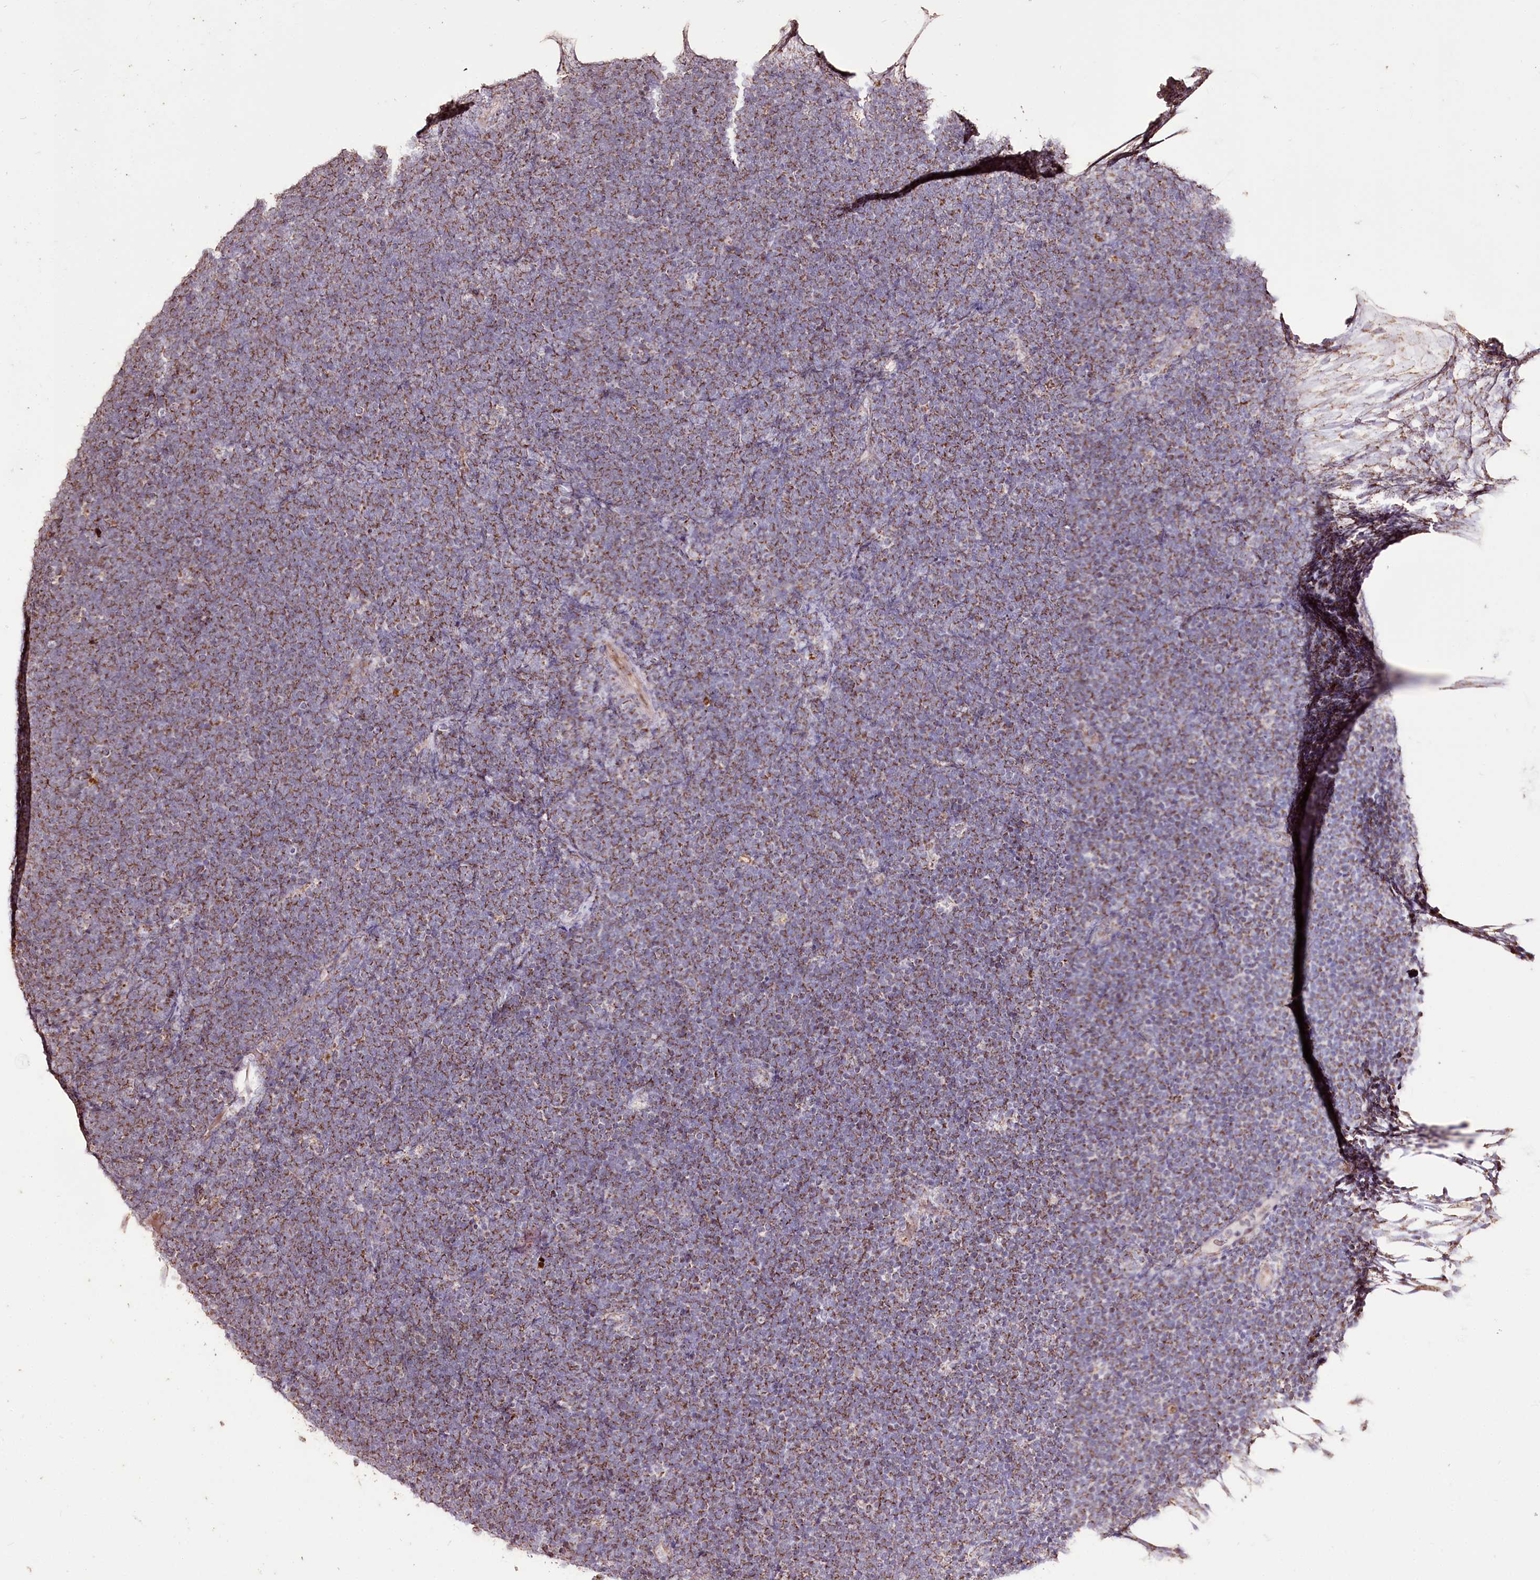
{"staining": {"intensity": "moderate", "quantity": ">75%", "location": "cytoplasmic/membranous"}, "tissue": "lymphoma", "cell_type": "Tumor cells", "image_type": "cancer", "snomed": [{"axis": "morphology", "description": "Malignant lymphoma, non-Hodgkin's type, High grade"}, {"axis": "topography", "description": "Lymph node"}], "caption": "Moderate cytoplasmic/membranous expression is present in approximately >75% of tumor cells in malignant lymphoma, non-Hodgkin's type (high-grade).", "gene": "CARD19", "patient": {"sex": "male", "age": 13}}